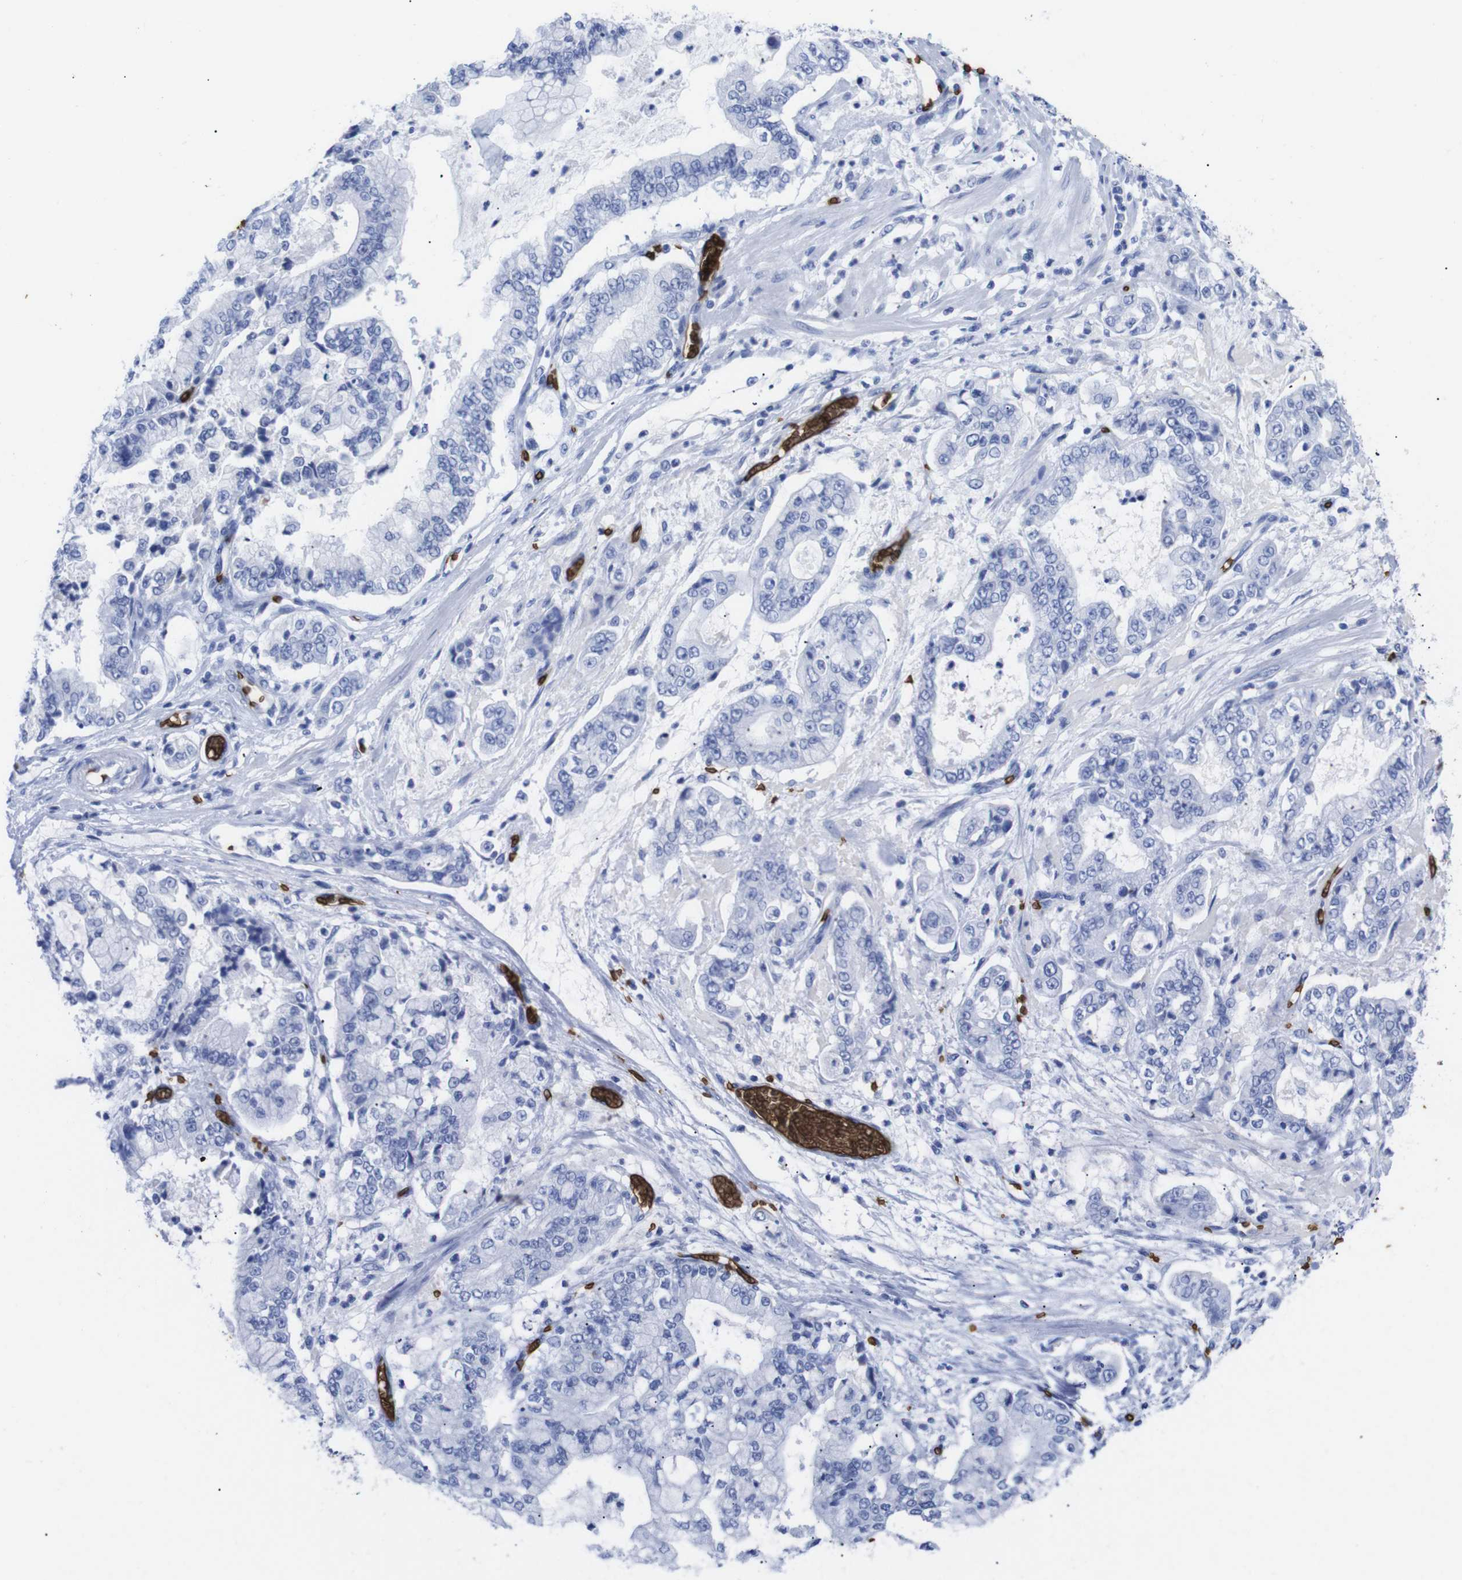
{"staining": {"intensity": "negative", "quantity": "none", "location": "none"}, "tissue": "stomach cancer", "cell_type": "Tumor cells", "image_type": "cancer", "snomed": [{"axis": "morphology", "description": "Adenocarcinoma, NOS"}, {"axis": "topography", "description": "Stomach"}], "caption": "This micrograph is of stomach adenocarcinoma stained with immunohistochemistry (IHC) to label a protein in brown with the nuclei are counter-stained blue. There is no expression in tumor cells. (Brightfield microscopy of DAB (3,3'-diaminobenzidine) IHC at high magnification).", "gene": "S1PR2", "patient": {"sex": "male", "age": 76}}